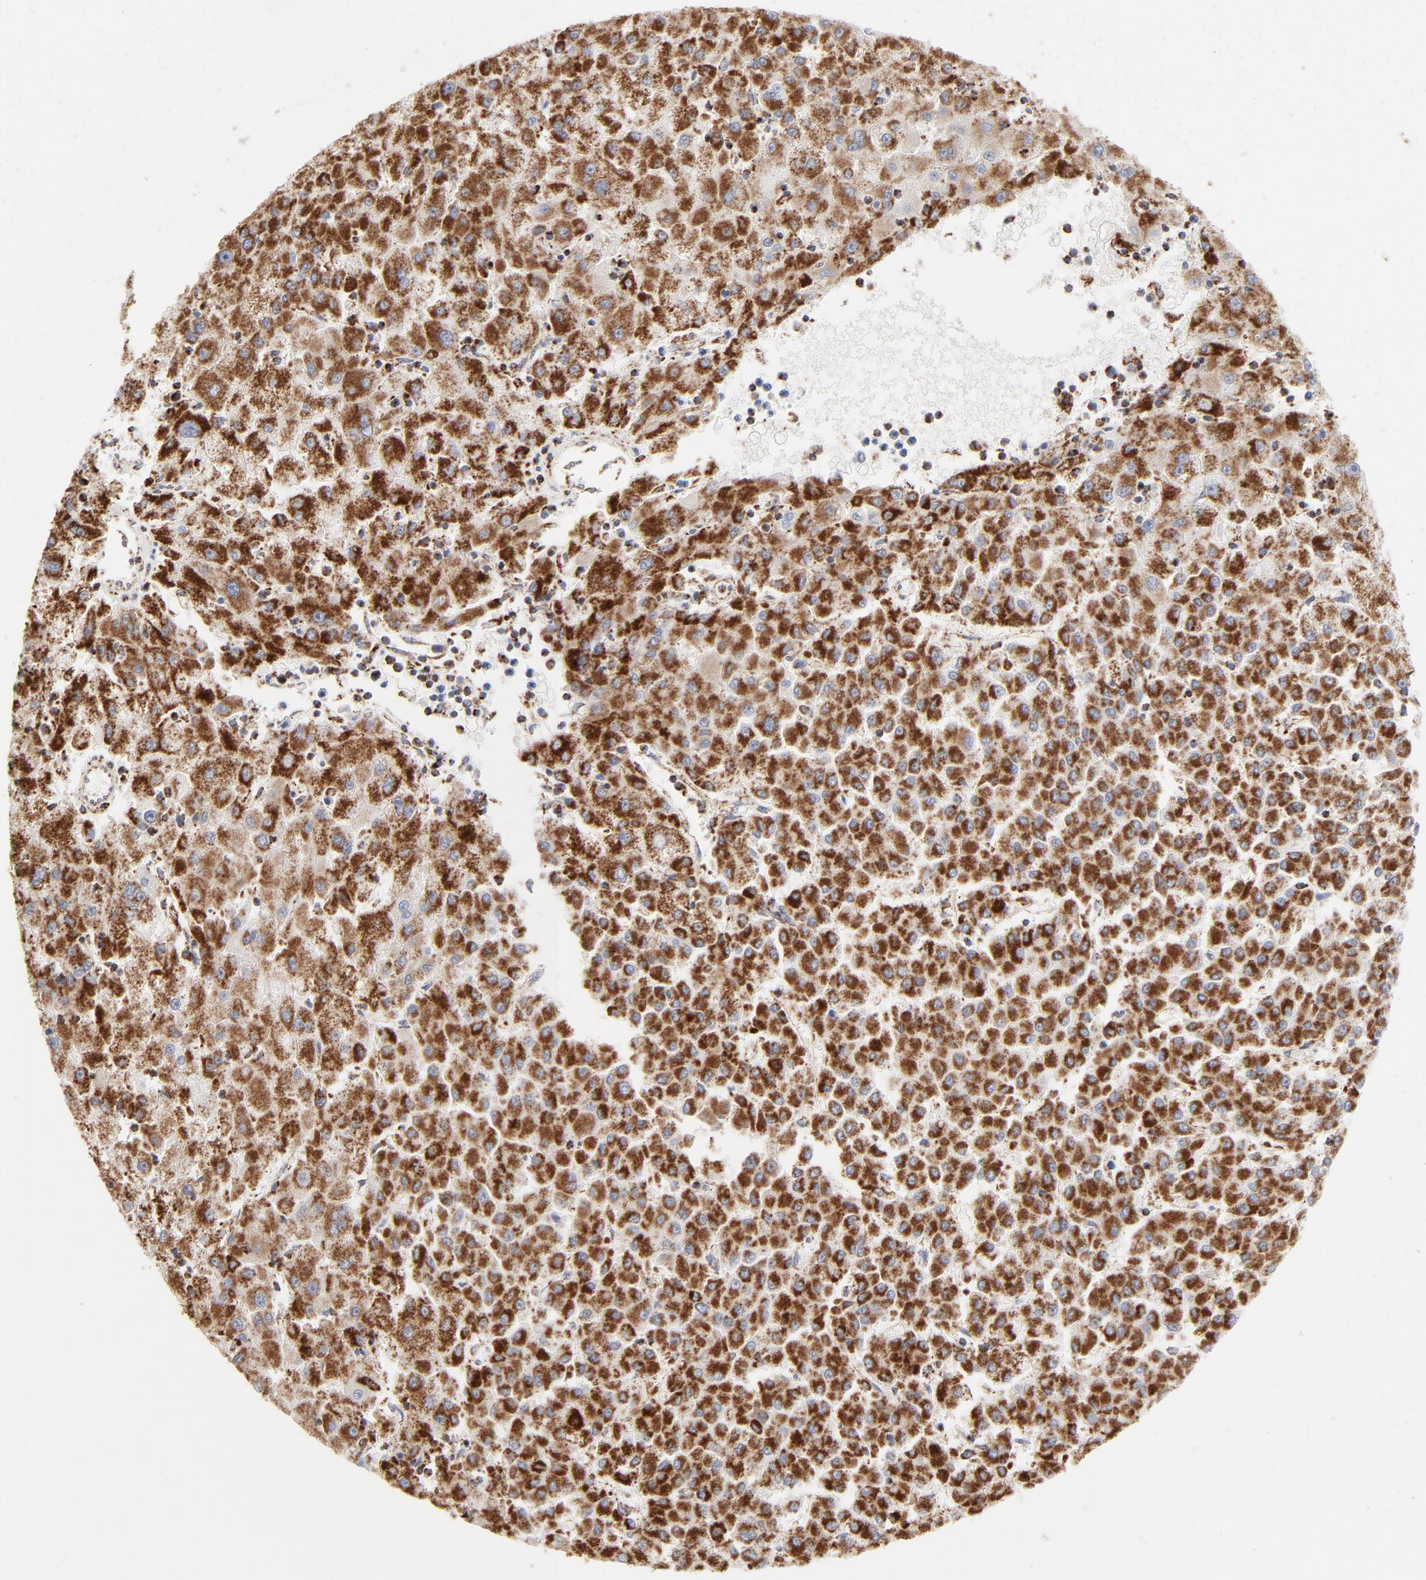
{"staining": {"intensity": "strong", "quantity": ">75%", "location": "cytoplasmic/membranous"}, "tissue": "liver cancer", "cell_type": "Tumor cells", "image_type": "cancer", "snomed": [{"axis": "morphology", "description": "Carcinoma, Hepatocellular, NOS"}, {"axis": "topography", "description": "Liver"}], "caption": "Protein staining of hepatocellular carcinoma (liver) tissue demonstrates strong cytoplasmic/membranous positivity in about >75% of tumor cells. The staining is performed using DAB brown chromogen to label protein expression. The nuclei are counter-stained blue using hematoxylin.", "gene": "ASB3", "patient": {"sex": "male", "age": 72}}